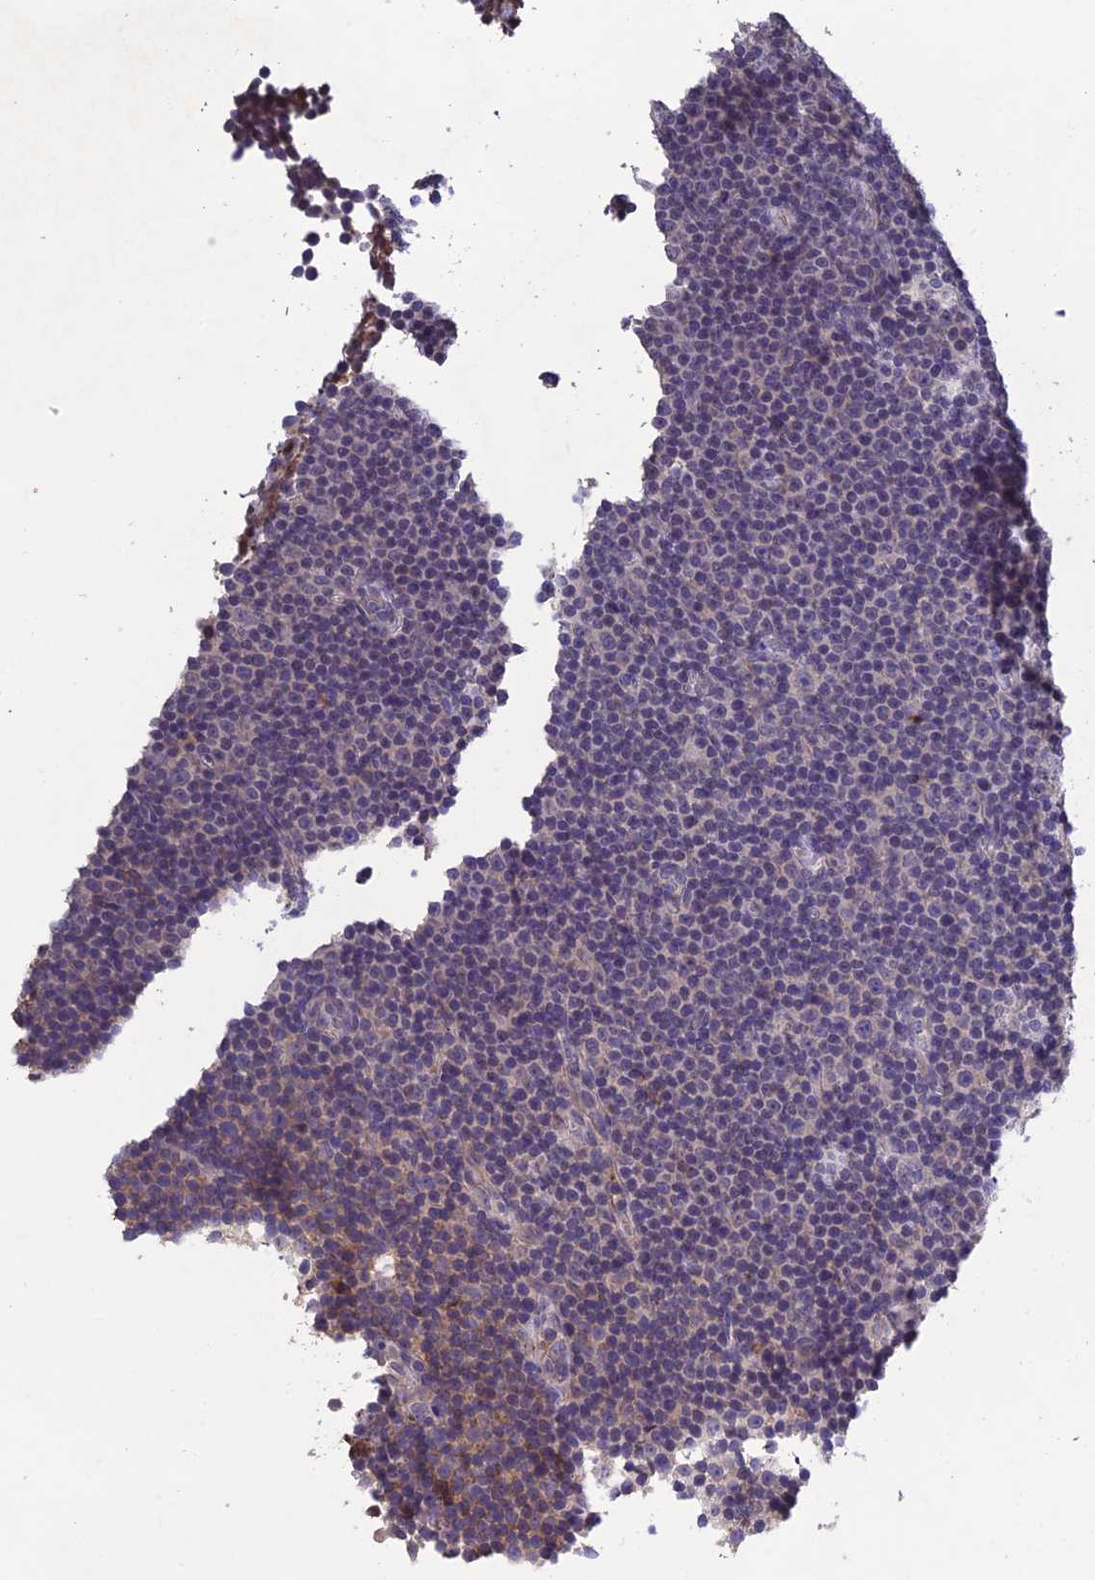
{"staining": {"intensity": "negative", "quantity": "none", "location": "none"}, "tissue": "lymphoma", "cell_type": "Tumor cells", "image_type": "cancer", "snomed": [{"axis": "morphology", "description": "Malignant lymphoma, non-Hodgkin's type, Low grade"}, {"axis": "topography", "description": "Lymph node"}], "caption": "Tumor cells are negative for protein expression in human lymphoma.", "gene": "SLC39A13", "patient": {"sex": "female", "age": 67}}